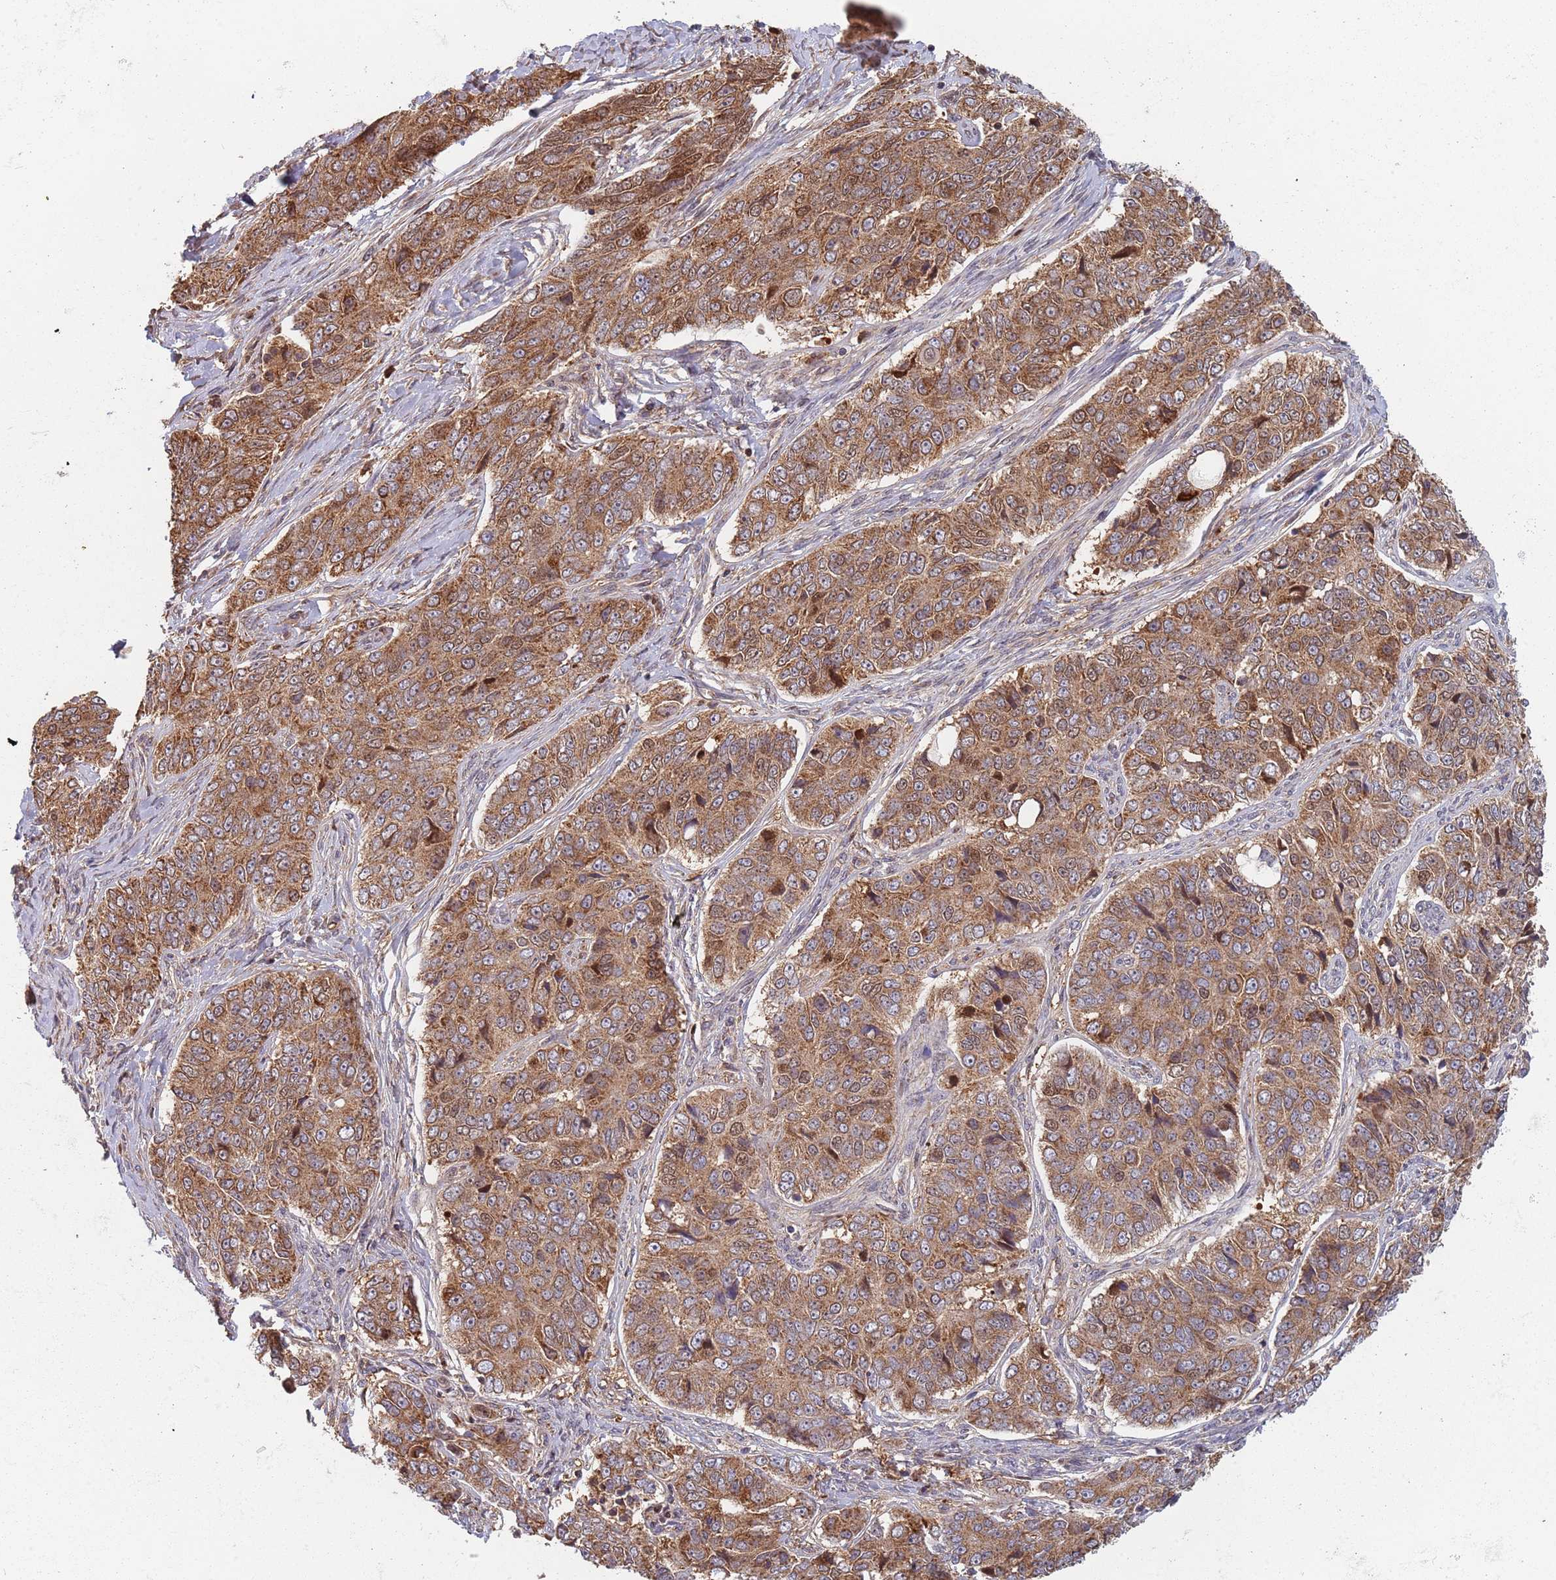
{"staining": {"intensity": "moderate", "quantity": ">75%", "location": "cytoplasmic/membranous"}, "tissue": "ovarian cancer", "cell_type": "Tumor cells", "image_type": "cancer", "snomed": [{"axis": "morphology", "description": "Carcinoma, endometroid"}, {"axis": "topography", "description": "Ovary"}], "caption": "Ovarian cancer stained with IHC reveals moderate cytoplasmic/membranous staining in approximately >75% of tumor cells.", "gene": "GDI2", "patient": {"sex": "female", "age": 51}}